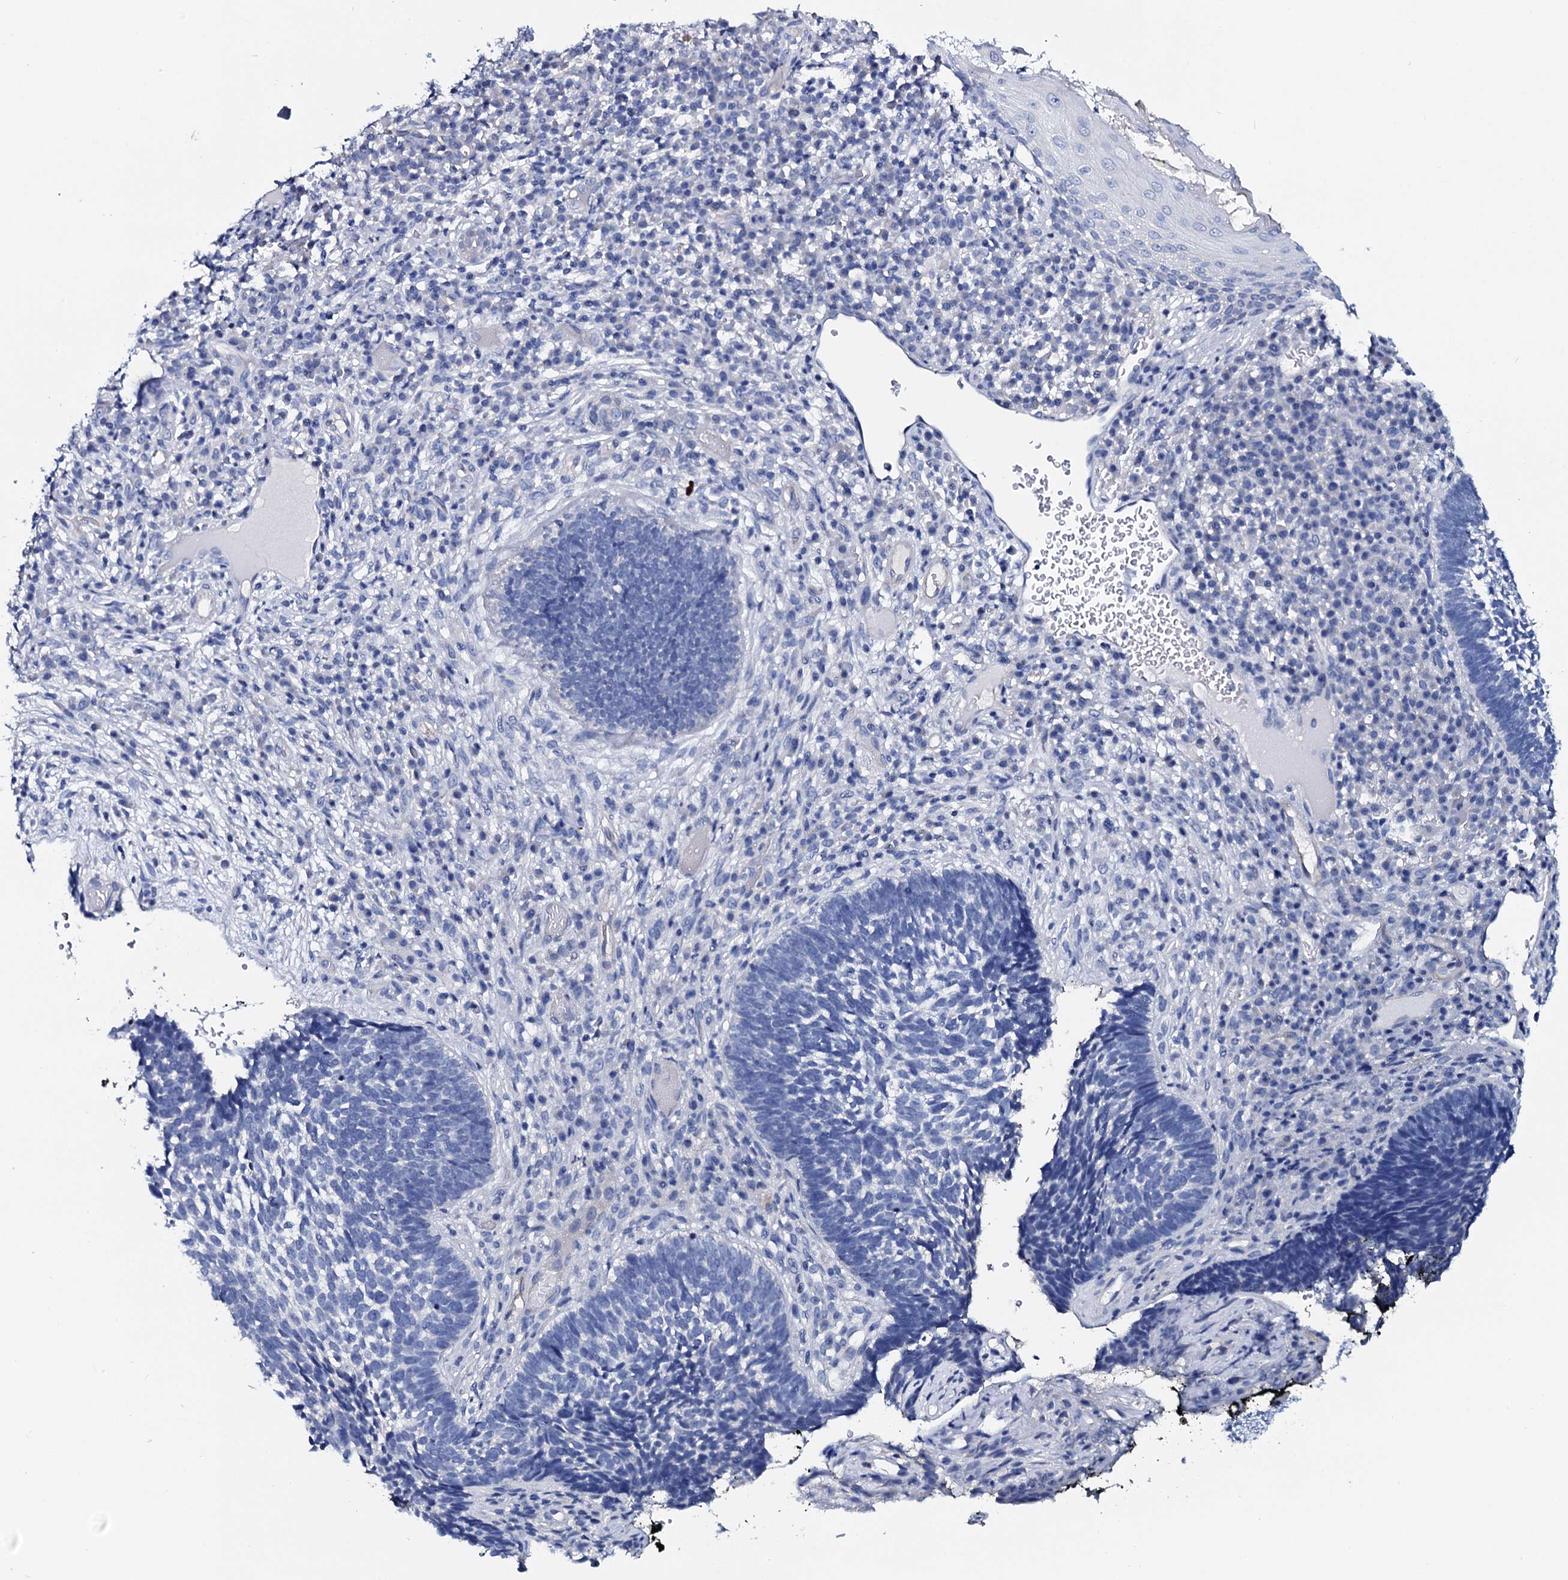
{"staining": {"intensity": "negative", "quantity": "none", "location": "none"}, "tissue": "skin cancer", "cell_type": "Tumor cells", "image_type": "cancer", "snomed": [{"axis": "morphology", "description": "Basal cell carcinoma"}, {"axis": "topography", "description": "Skin"}], "caption": "An IHC image of basal cell carcinoma (skin) is shown. There is no staining in tumor cells of basal cell carcinoma (skin).", "gene": "GYS2", "patient": {"sex": "male", "age": 88}}